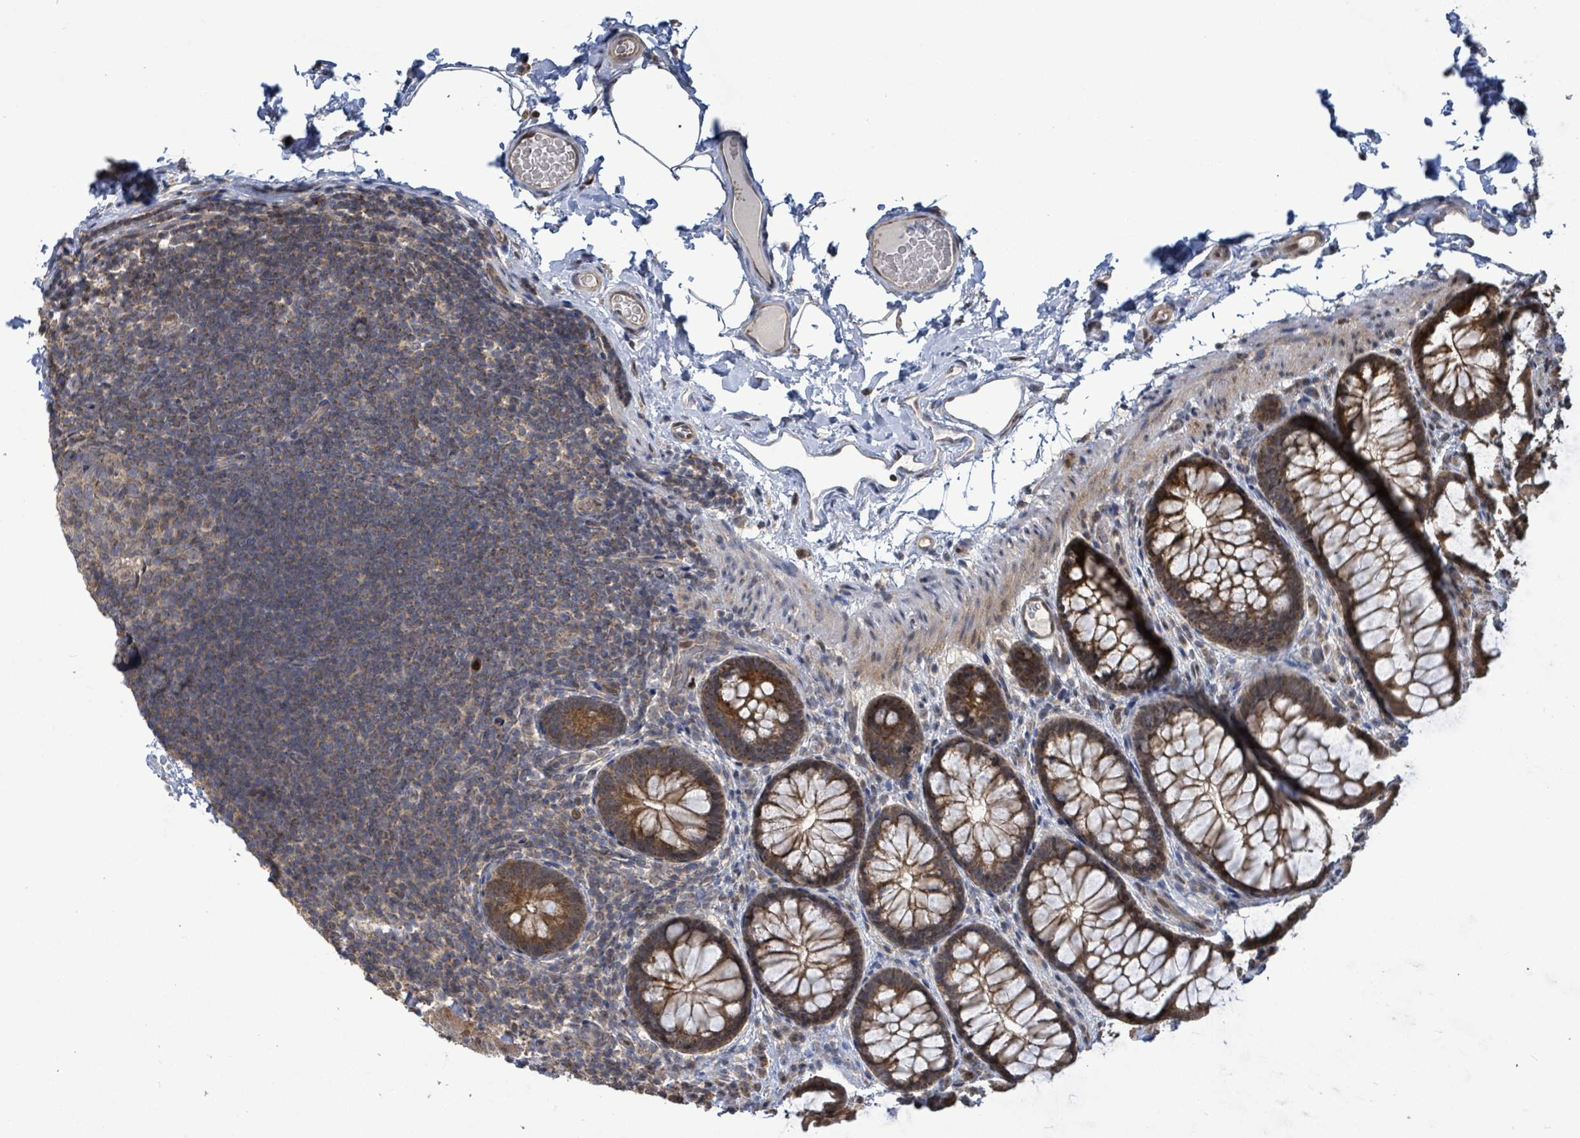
{"staining": {"intensity": "weak", "quantity": ">75%", "location": "cytoplasmic/membranous"}, "tissue": "colon", "cell_type": "Endothelial cells", "image_type": "normal", "snomed": [{"axis": "morphology", "description": "Normal tissue, NOS"}, {"axis": "topography", "description": "Colon"}], "caption": "Approximately >75% of endothelial cells in normal colon display weak cytoplasmic/membranous protein positivity as visualized by brown immunohistochemical staining.", "gene": "COQ6", "patient": {"sex": "male", "age": 46}}